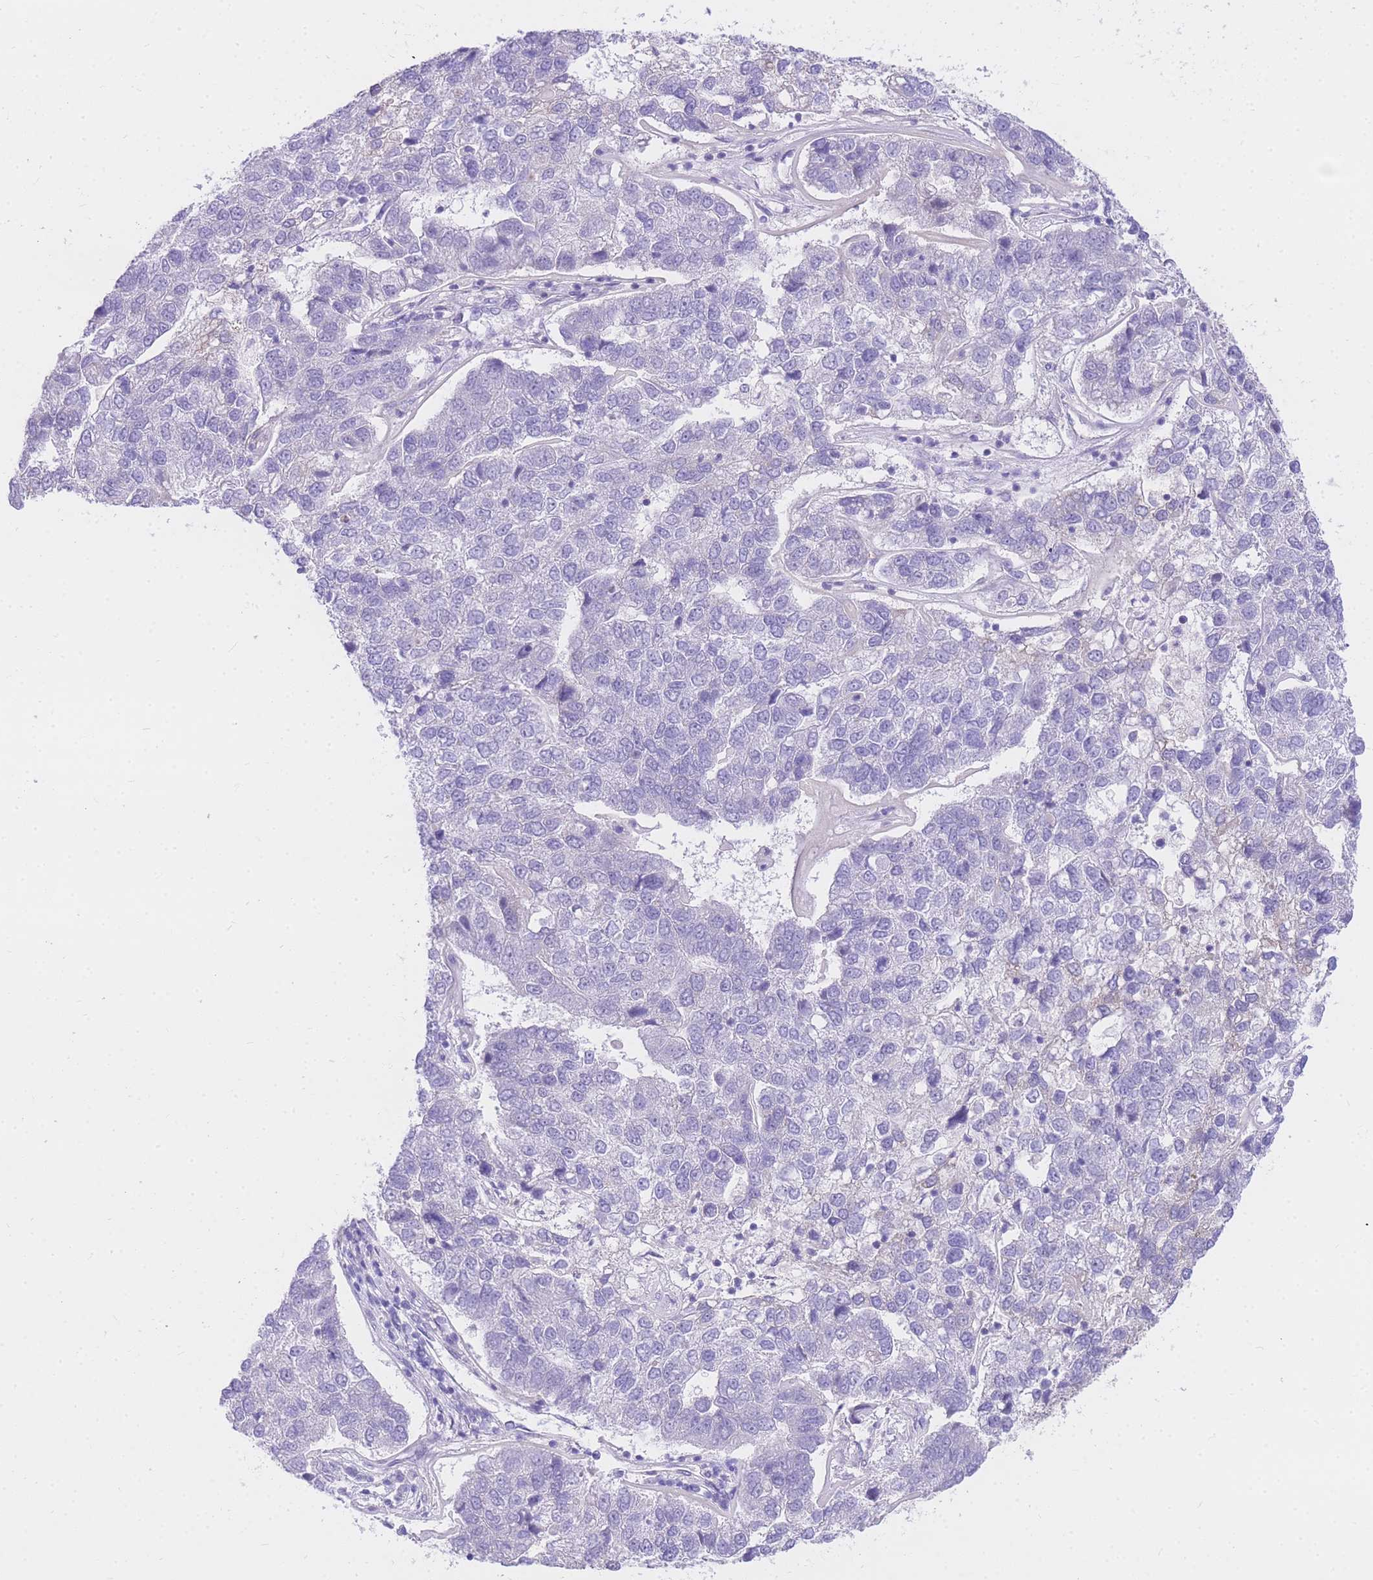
{"staining": {"intensity": "negative", "quantity": "none", "location": "none"}, "tissue": "pancreatic cancer", "cell_type": "Tumor cells", "image_type": "cancer", "snomed": [{"axis": "morphology", "description": "Adenocarcinoma, NOS"}, {"axis": "topography", "description": "Pancreas"}], "caption": "Immunohistochemistry photomicrograph of human pancreatic adenocarcinoma stained for a protein (brown), which displays no positivity in tumor cells.", "gene": "S100PBP", "patient": {"sex": "female", "age": 61}}